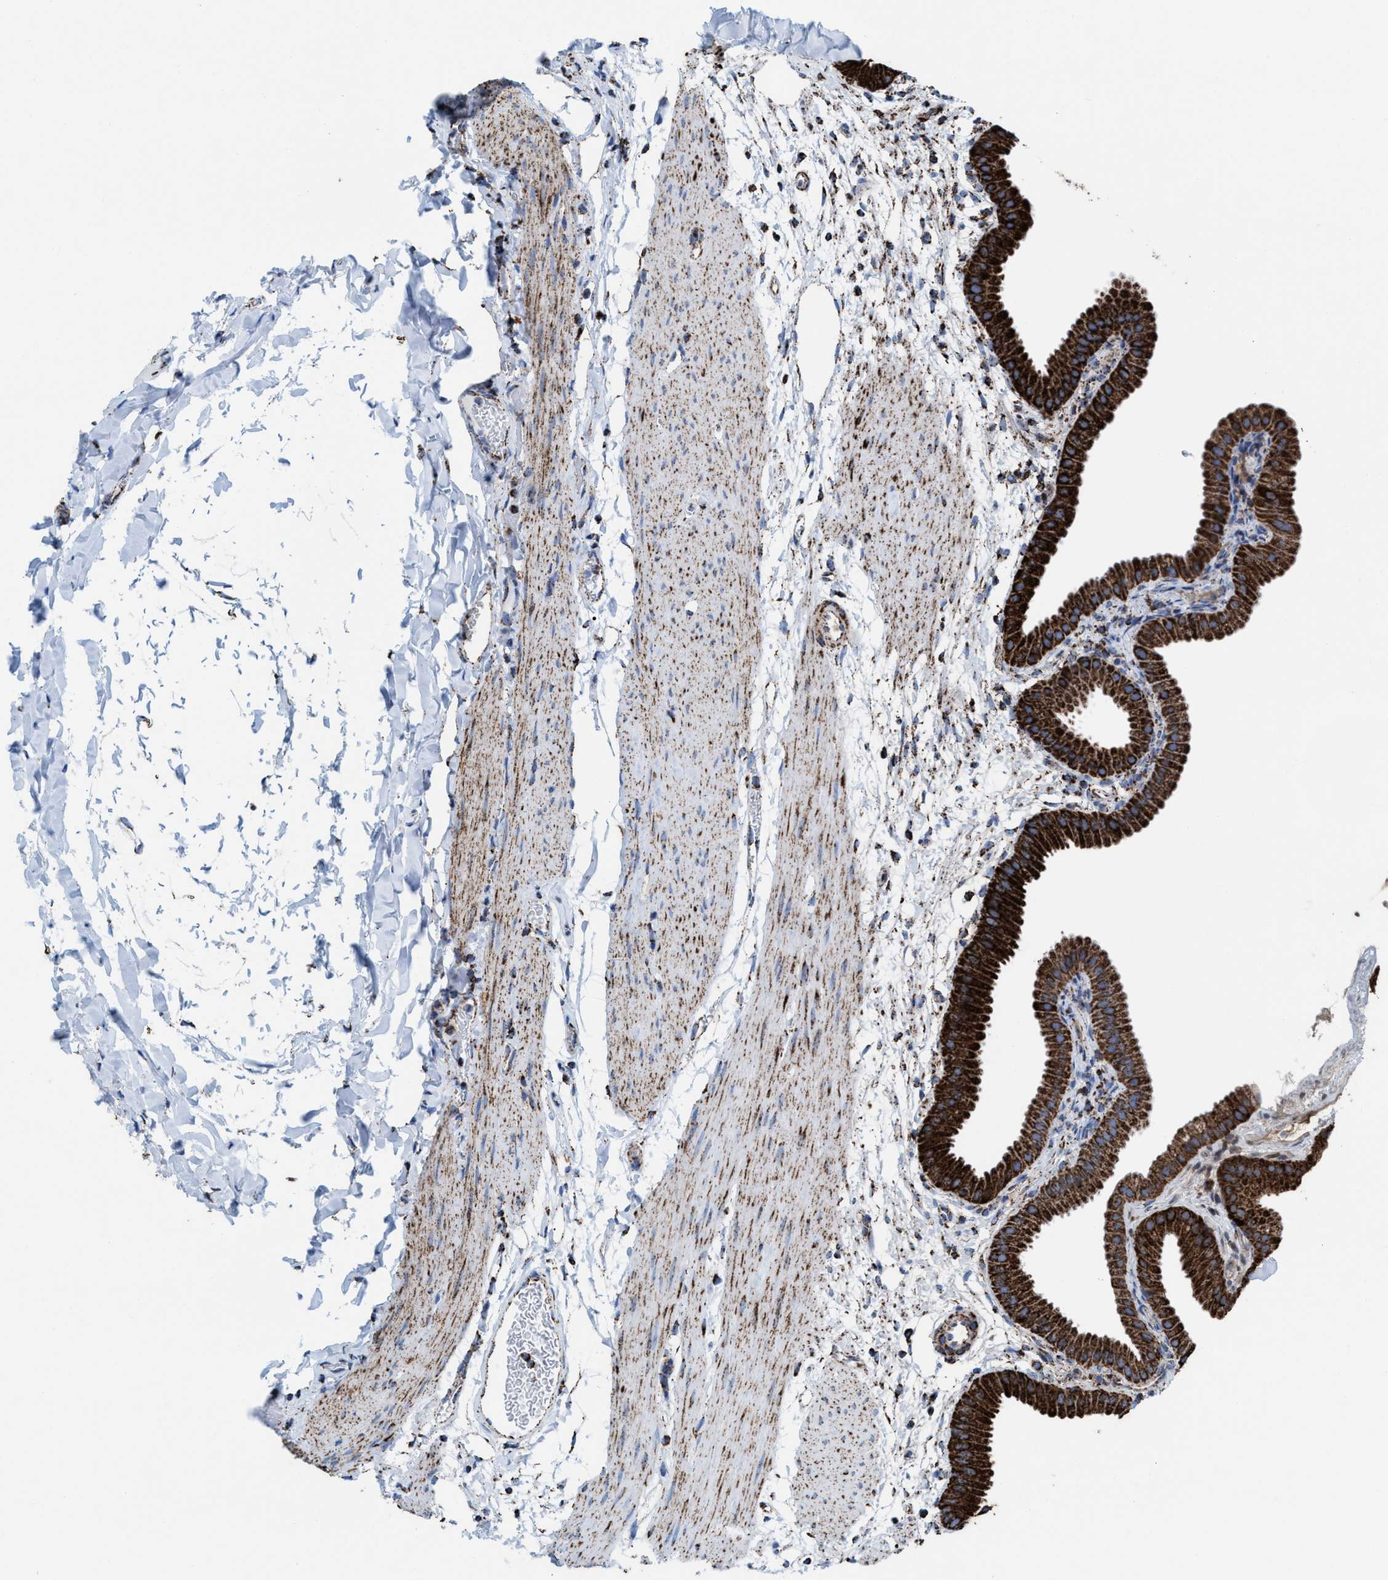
{"staining": {"intensity": "strong", "quantity": ">75%", "location": "cytoplasmic/membranous"}, "tissue": "gallbladder", "cell_type": "Glandular cells", "image_type": "normal", "snomed": [{"axis": "morphology", "description": "Normal tissue, NOS"}, {"axis": "topography", "description": "Gallbladder"}], "caption": "Strong cytoplasmic/membranous protein expression is appreciated in about >75% of glandular cells in gallbladder. The staining is performed using DAB brown chromogen to label protein expression. The nuclei are counter-stained blue using hematoxylin.", "gene": "ECHS1", "patient": {"sex": "female", "age": 64}}